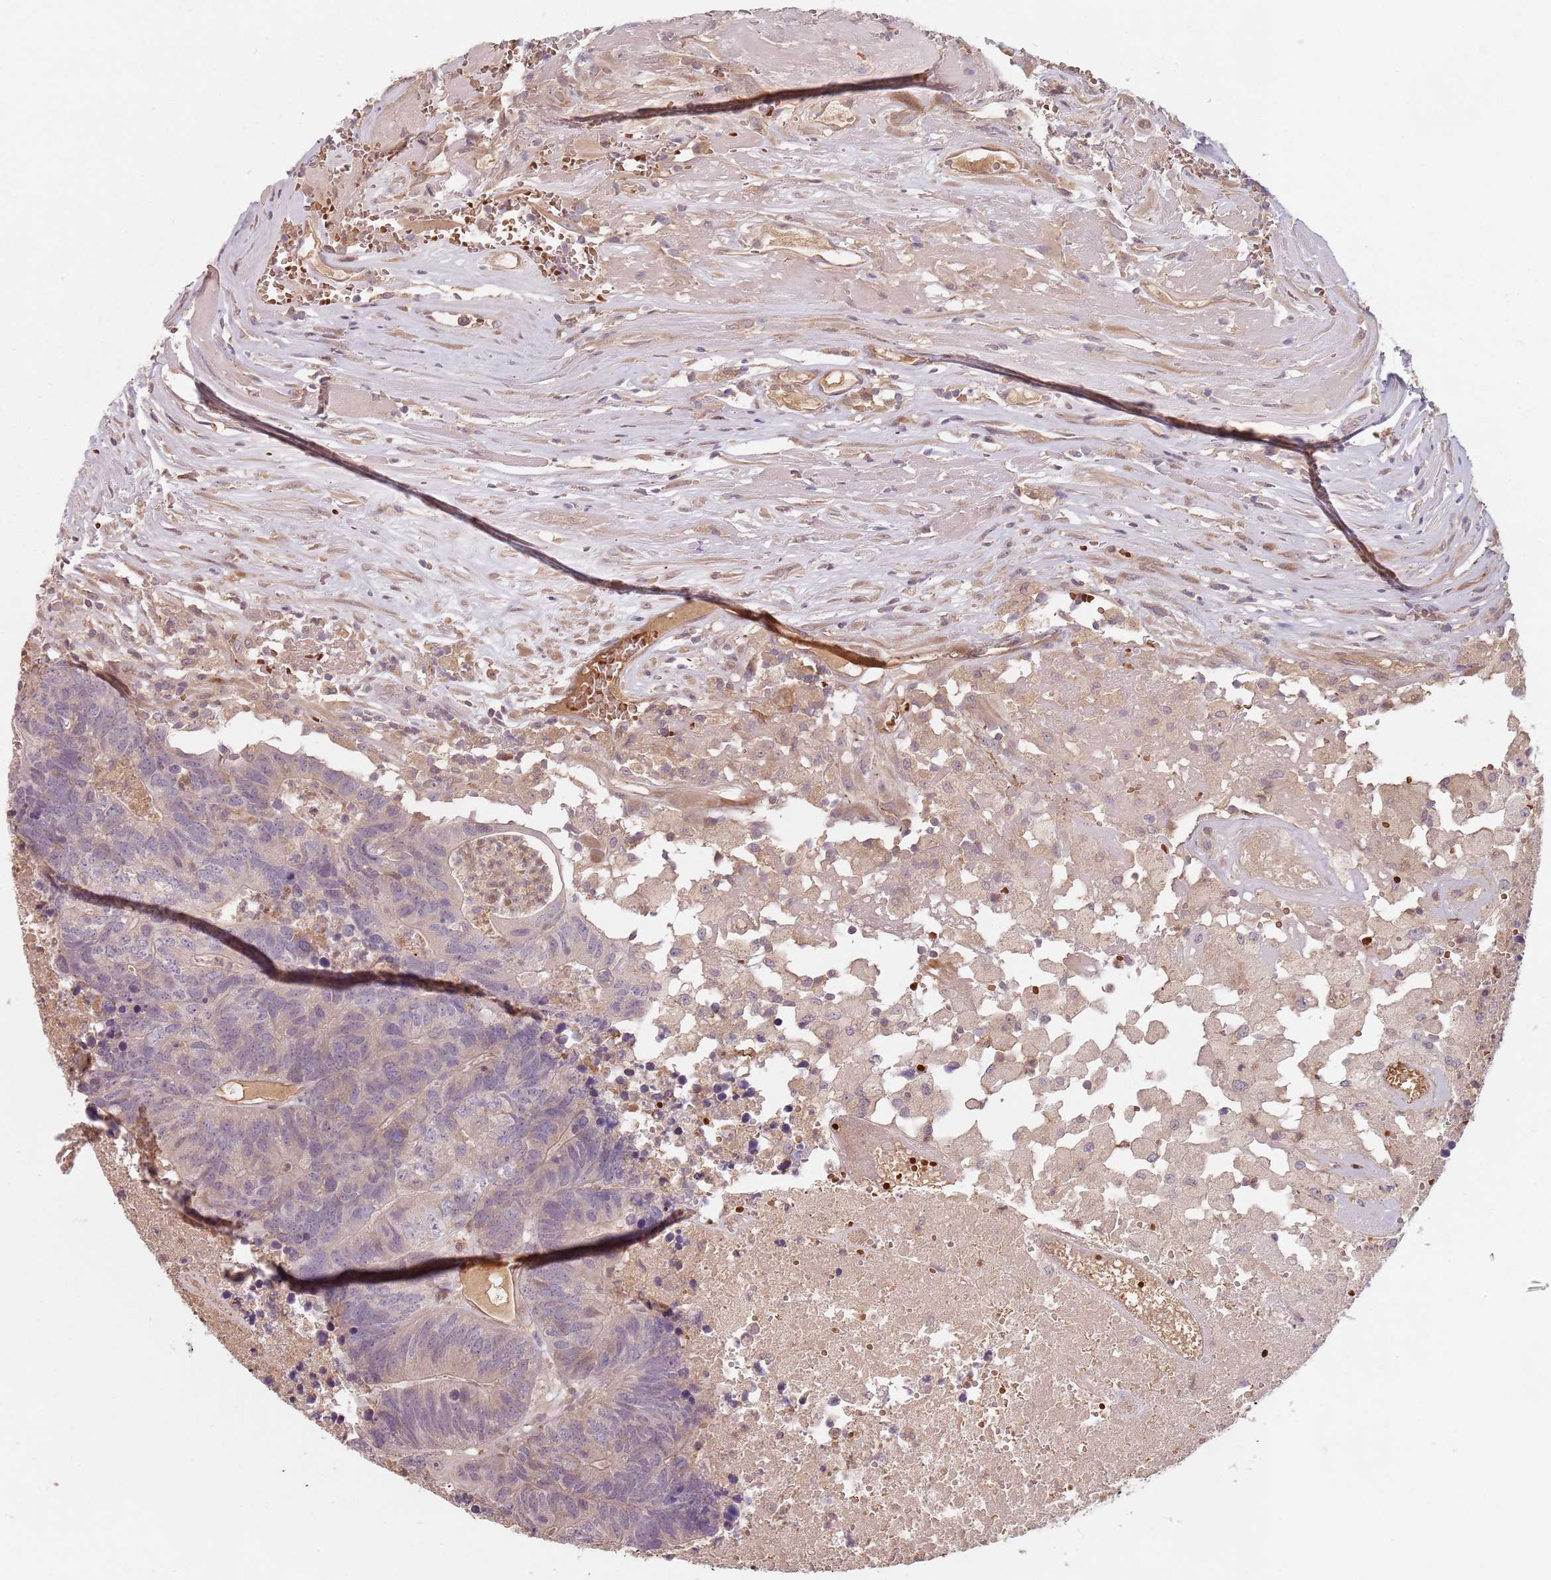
{"staining": {"intensity": "negative", "quantity": "none", "location": "none"}, "tissue": "colorectal cancer", "cell_type": "Tumor cells", "image_type": "cancer", "snomed": [{"axis": "morphology", "description": "Adenocarcinoma, NOS"}, {"axis": "topography", "description": "Colon"}], "caption": "There is no significant positivity in tumor cells of colorectal cancer (adenocarcinoma).", "gene": "GPR180", "patient": {"sex": "female", "age": 48}}